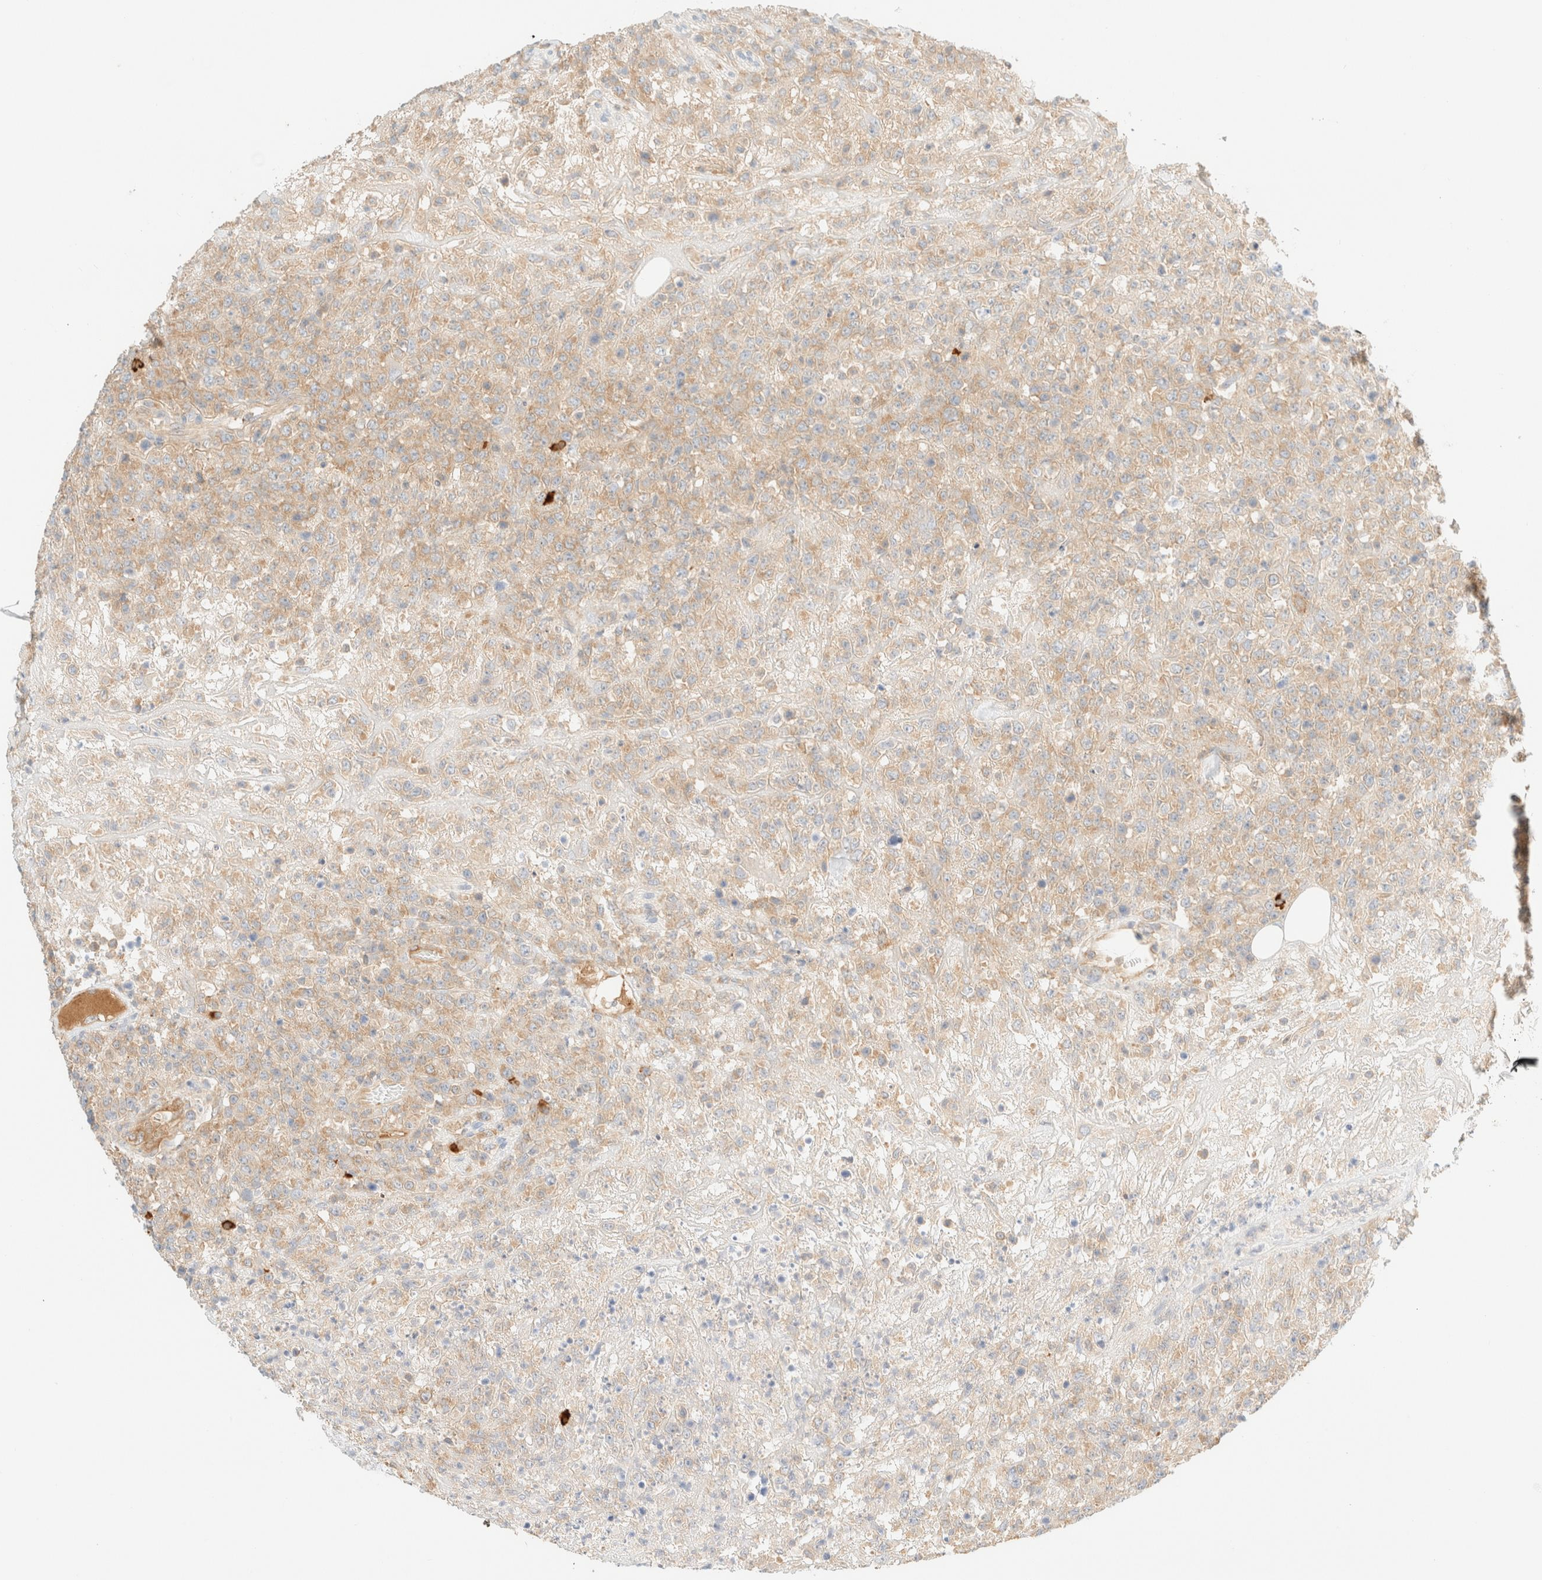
{"staining": {"intensity": "weak", "quantity": "25%-75%", "location": "cytoplasmic/membranous"}, "tissue": "lymphoma", "cell_type": "Tumor cells", "image_type": "cancer", "snomed": [{"axis": "morphology", "description": "Malignant lymphoma, non-Hodgkin's type, High grade"}, {"axis": "topography", "description": "Colon"}], "caption": "Malignant lymphoma, non-Hodgkin's type (high-grade) tissue demonstrates weak cytoplasmic/membranous positivity in about 25%-75% of tumor cells", "gene": "FHOD1", "patient": {"sex": "female", "age": 53}}